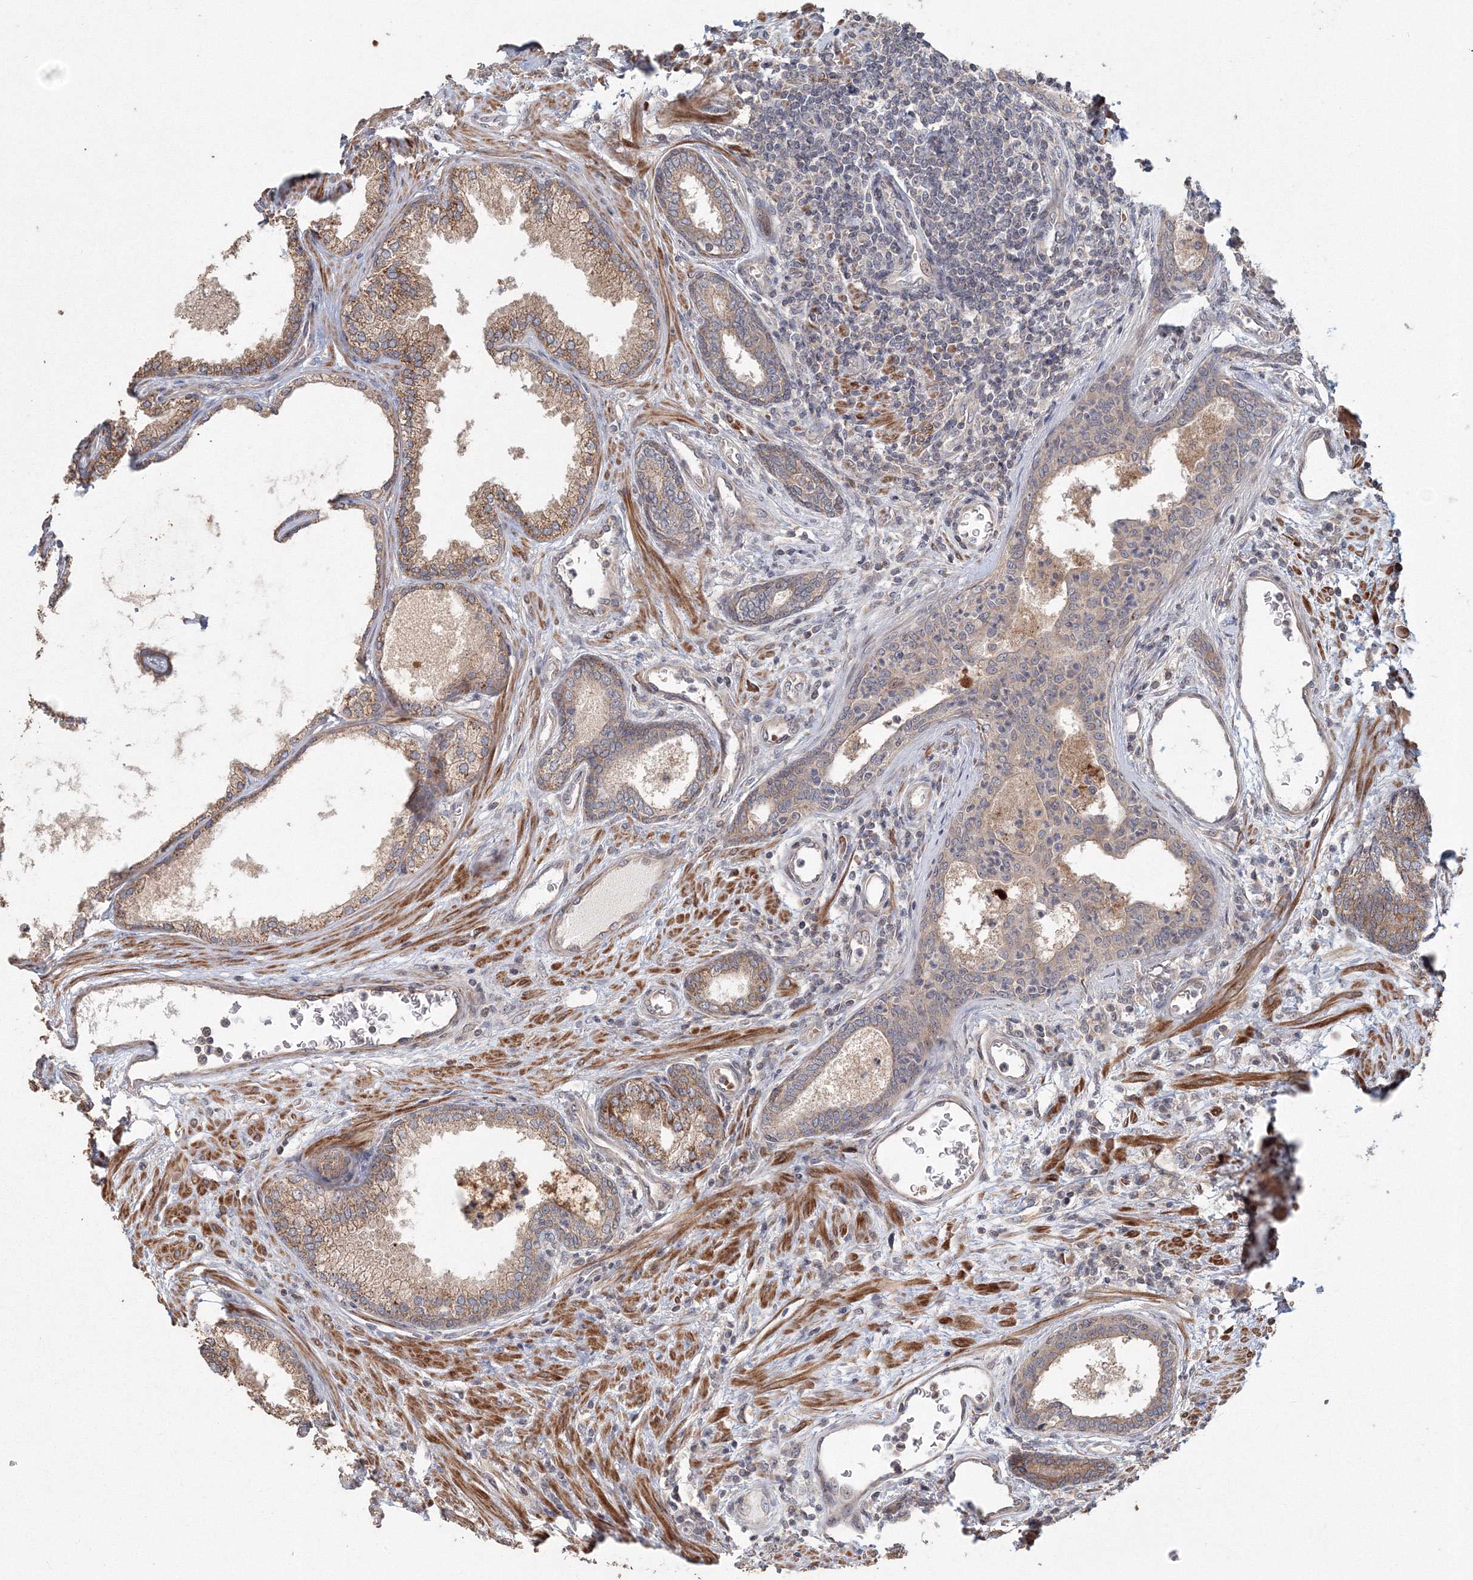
{"staining": {"intensity": "moderate", "quantity": "25%-75%", "location": "cytoplasmic/membranous"}, "tissue": "prostate", "cell_type": "Glandular cells", "image_type": "normal", "snomed": [{"axis": "morphology", "description": "Normal tissue, NOS"}, {"axis": "topography", "description": "Prostate"}], "caption": "Human prostate stained with a brown dye demonstrates moderate cytoplasmic/membranous positive expression in approximately 25%-75% of glandular cells.", "gene": "TACC2", "patient": {"sex": "male", "age": 76}}